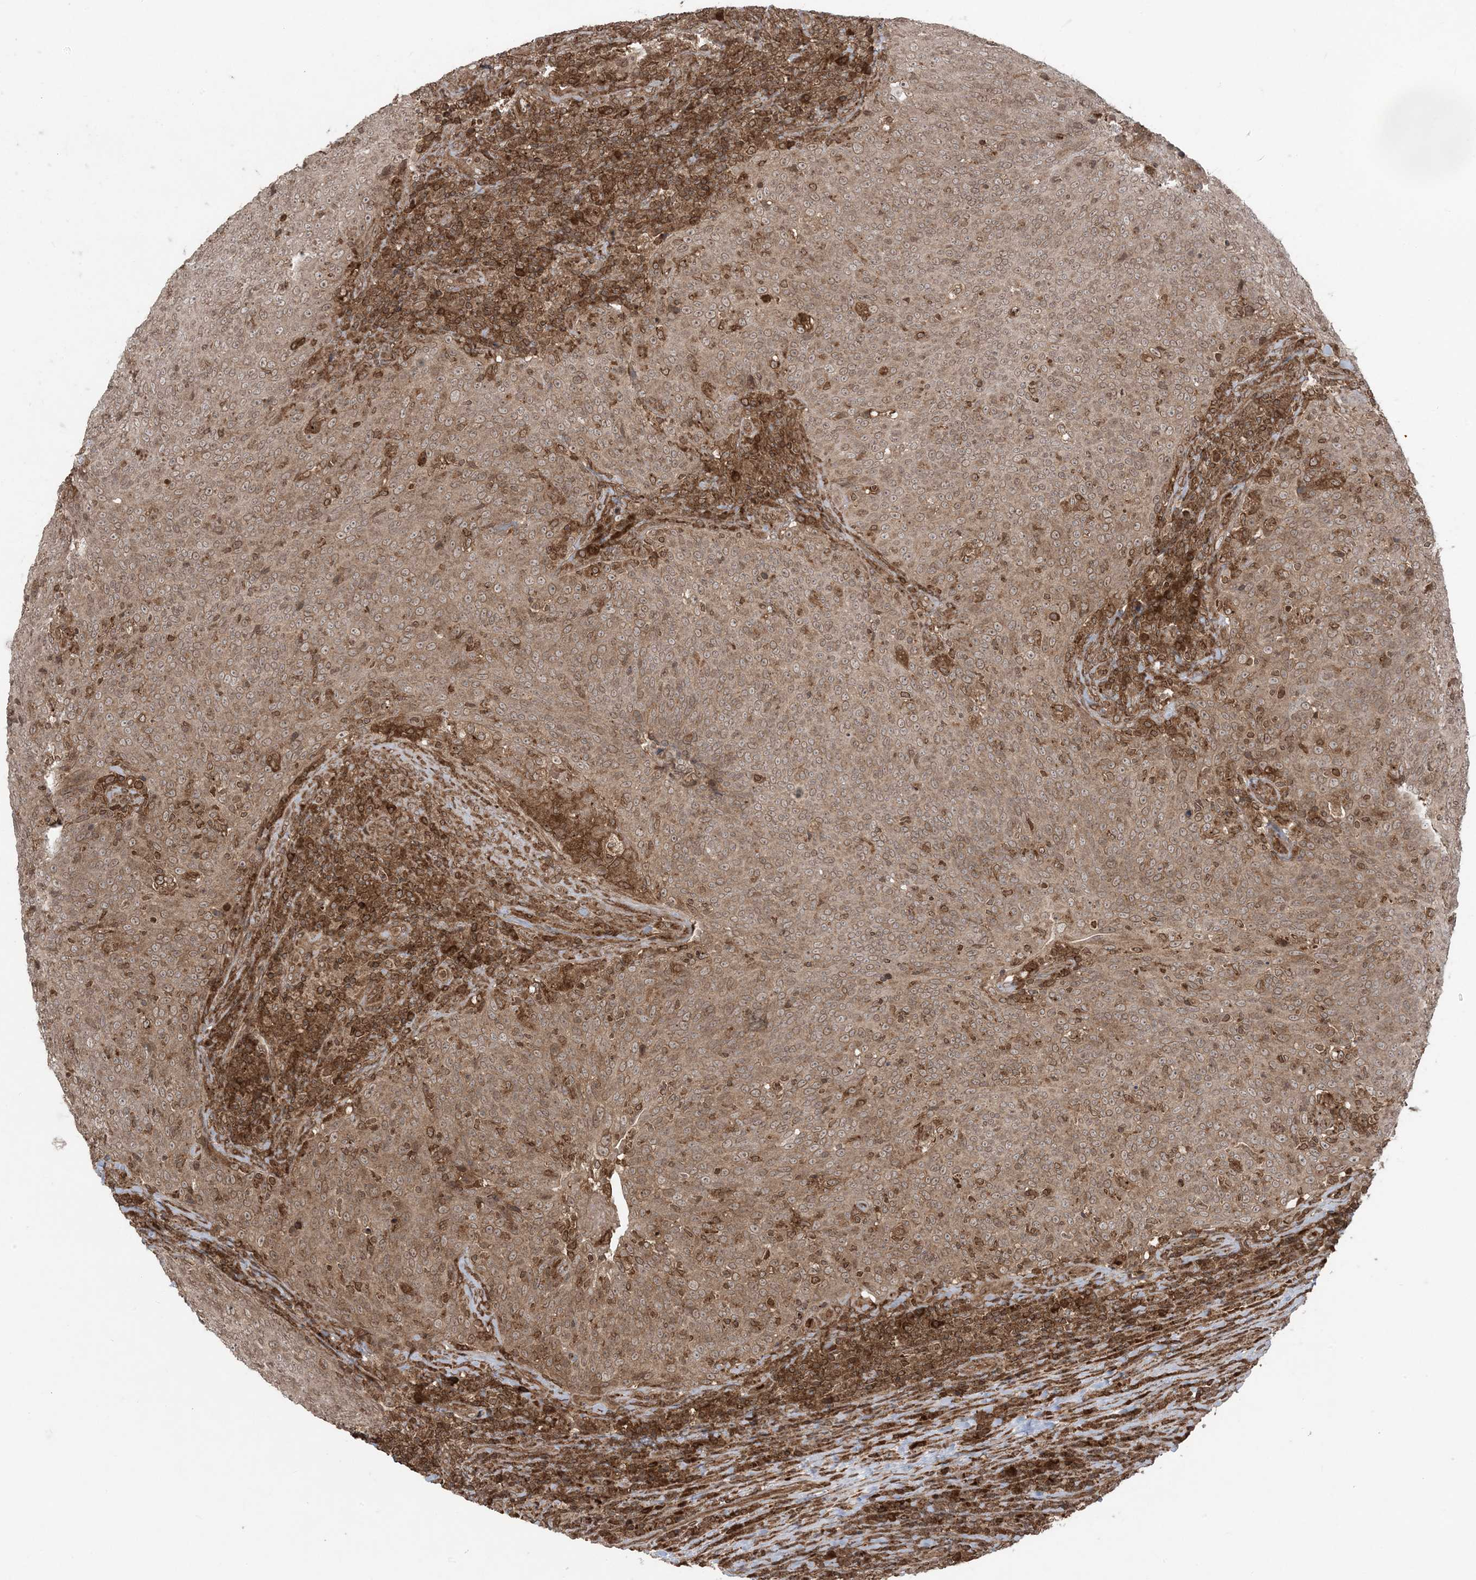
{"staining": {"intensity": "moderate", "quantity": ">75%", "location": "cytoplasmic/membranous,nuclear"}, "tissue": "head and neck cancer", "cell_type": "Tumor cells", "image_type": "cancer", "snomed": [{"axis": "morphology", "description": "Squamous cell carcinoma, NOS"}, {"axis": "morphology", "description": "Squamous cell carcinoma, metastatic, NOS"}, {"axis": "topography", "description": "Lymph node"}, {"axis": "topography", "description": "Head-Neck"}], "caption": "This image exhibits IHC staining of human head and neck cancer, with medium moderate cytoplasmic/membranous and nuclear staining in about >75% of tumor cells.", "gene": "DDX19B", "patient": {"sex": "male", "age": 62}}